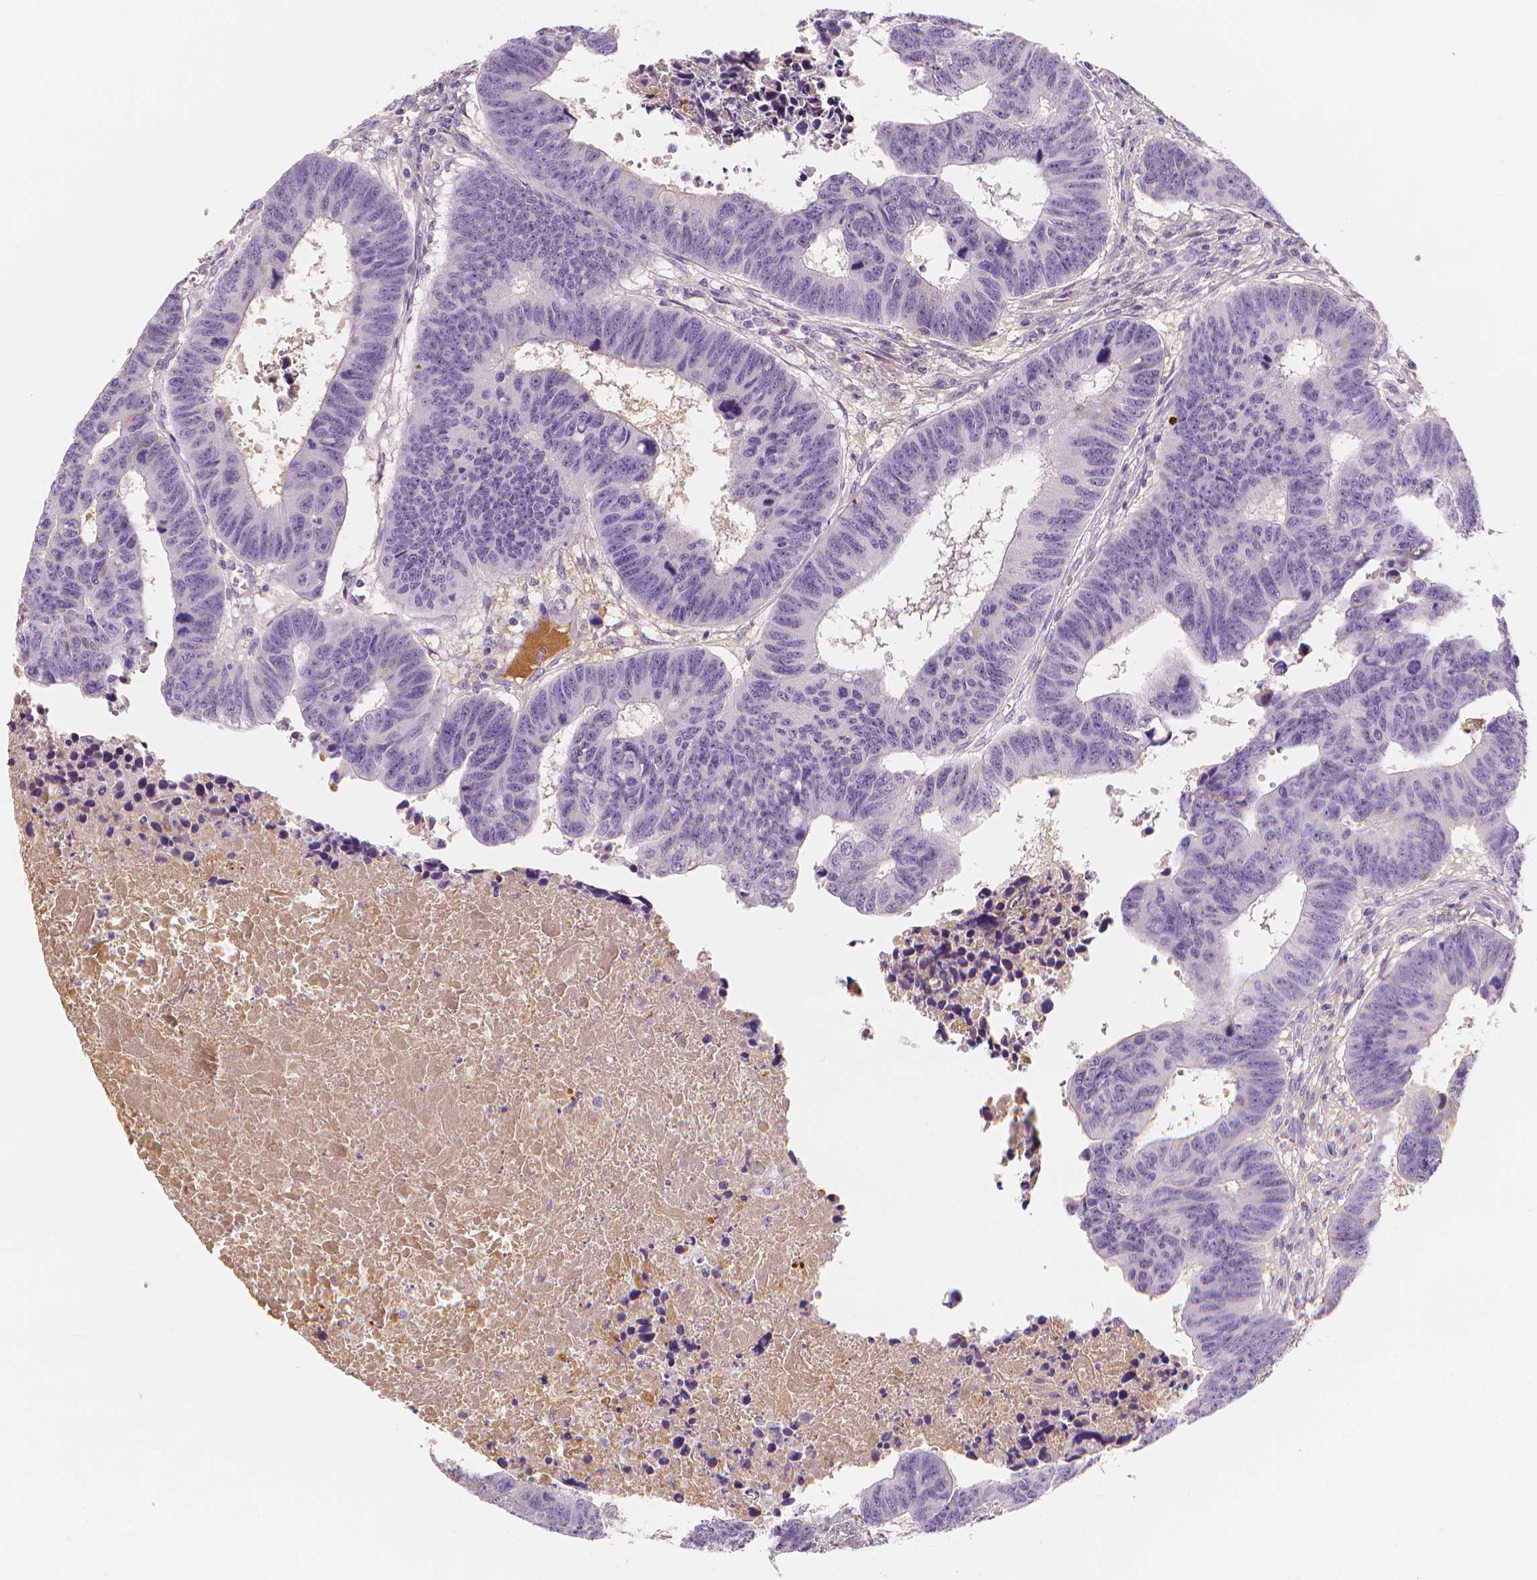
{"staining": {"intensity": "negative", "quantity": "none", "location": "none"}, "tissue": "colorectal cancer", "cell_type": "Tumor cells", "image_type": "cancer", "snomed": [{"axis": "morphology", "description": "Adenocarcinoma, NOS"}, {"axis": "topography", "description": "Rectum"}], "caption": "Tumor cells are negative for brown protein staining in colorectal cancer (adenocarcinoma).", "gene": "APOA4", "patient": {"sex": "female", "age": 85}}